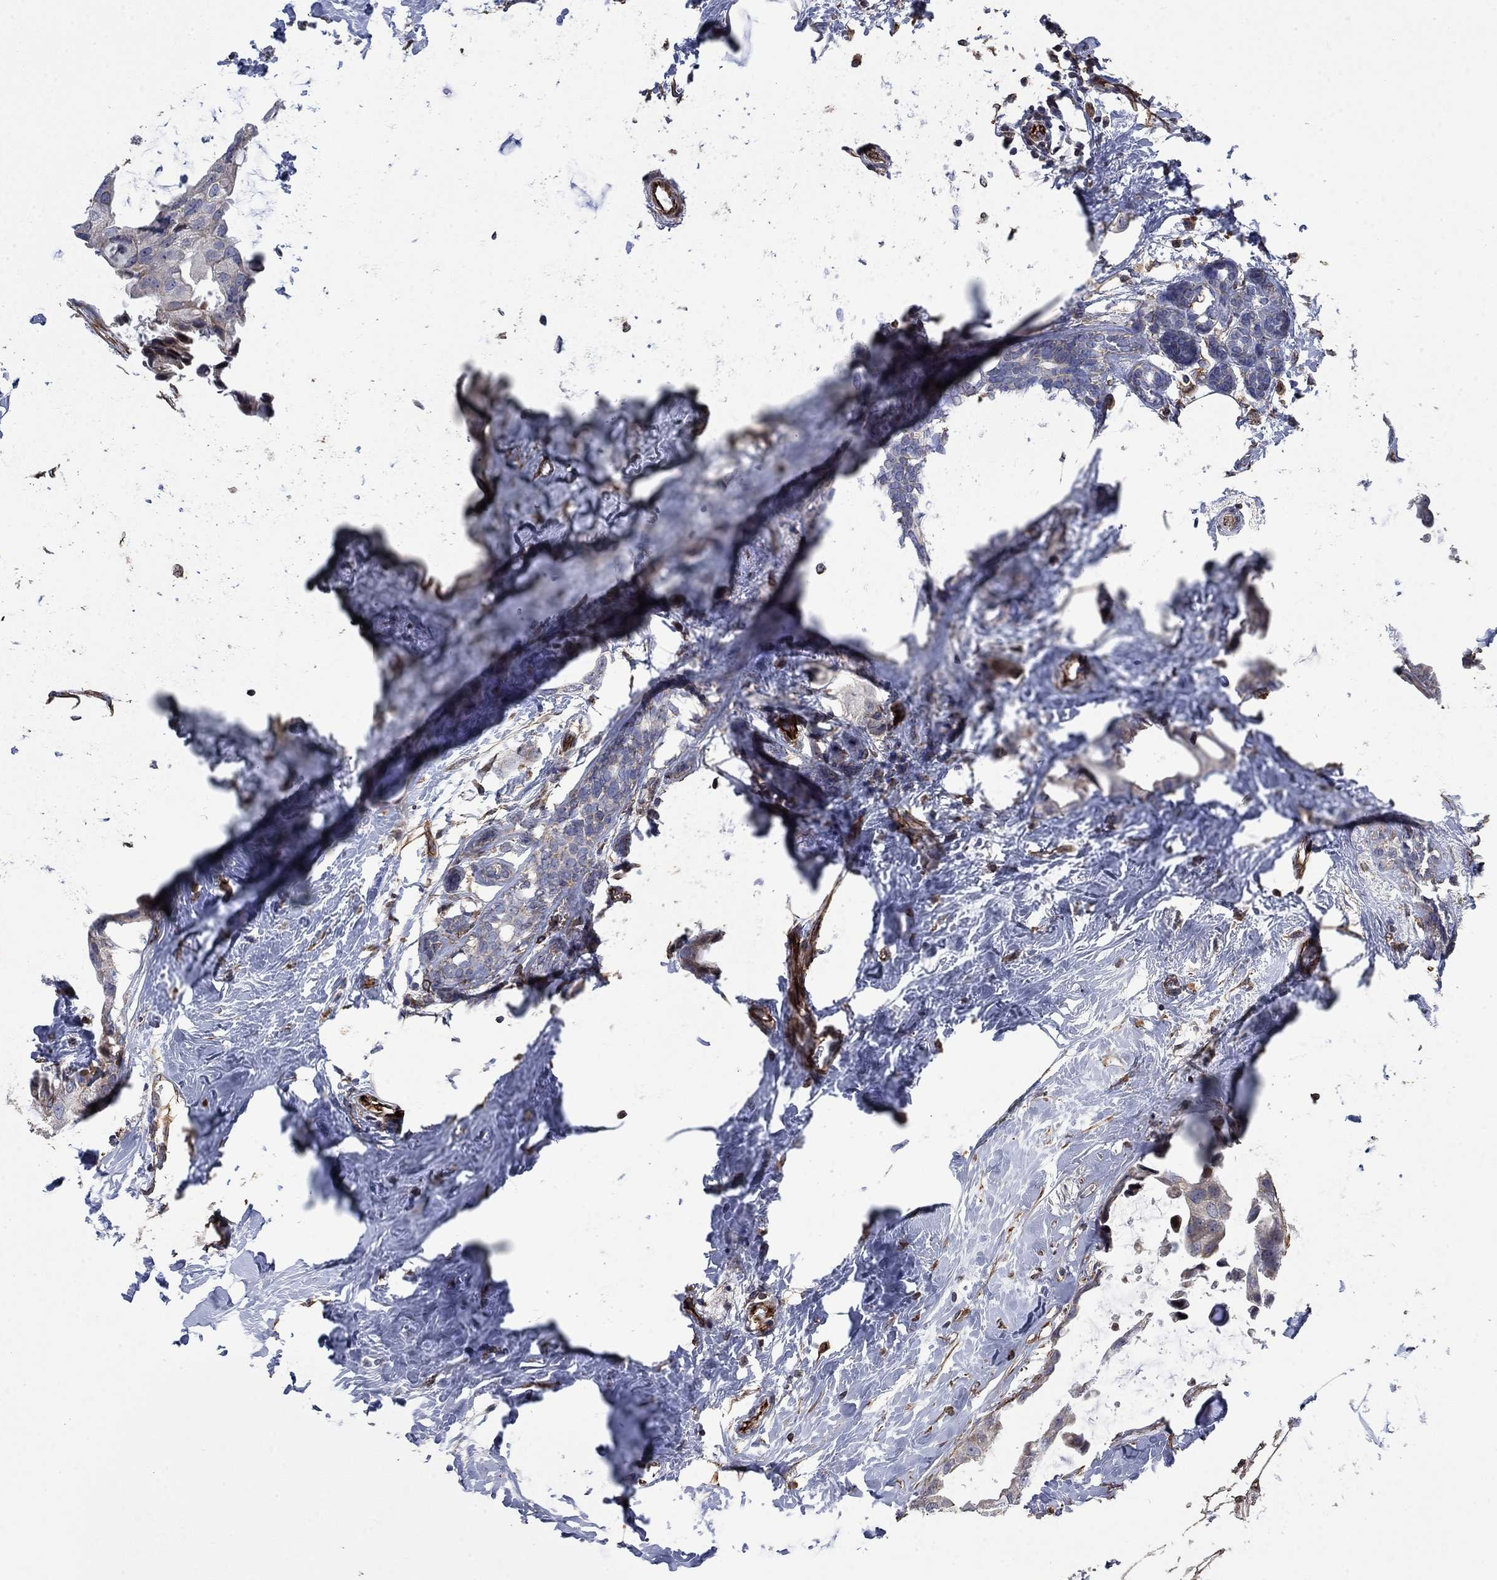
{"staining": {"intensity": "negative", "quantity": "none", "location": "none"}, "tissue": "breast cancer", "cell_type": "Tumor cells", "image_type": "cancer", "snomed": [{"axis": "morphology", "description": "Duct carcinoma"}, {"axis": "topography", "description": "Breast"}], "caption": "Tumor cells are negative for brown protein staining in intraductal carcinoma (breast). (IHC, brightfield microscopy, high magnification).", "gene": "NDUFC1", "patient": {"sex": "female", "age": 45}}